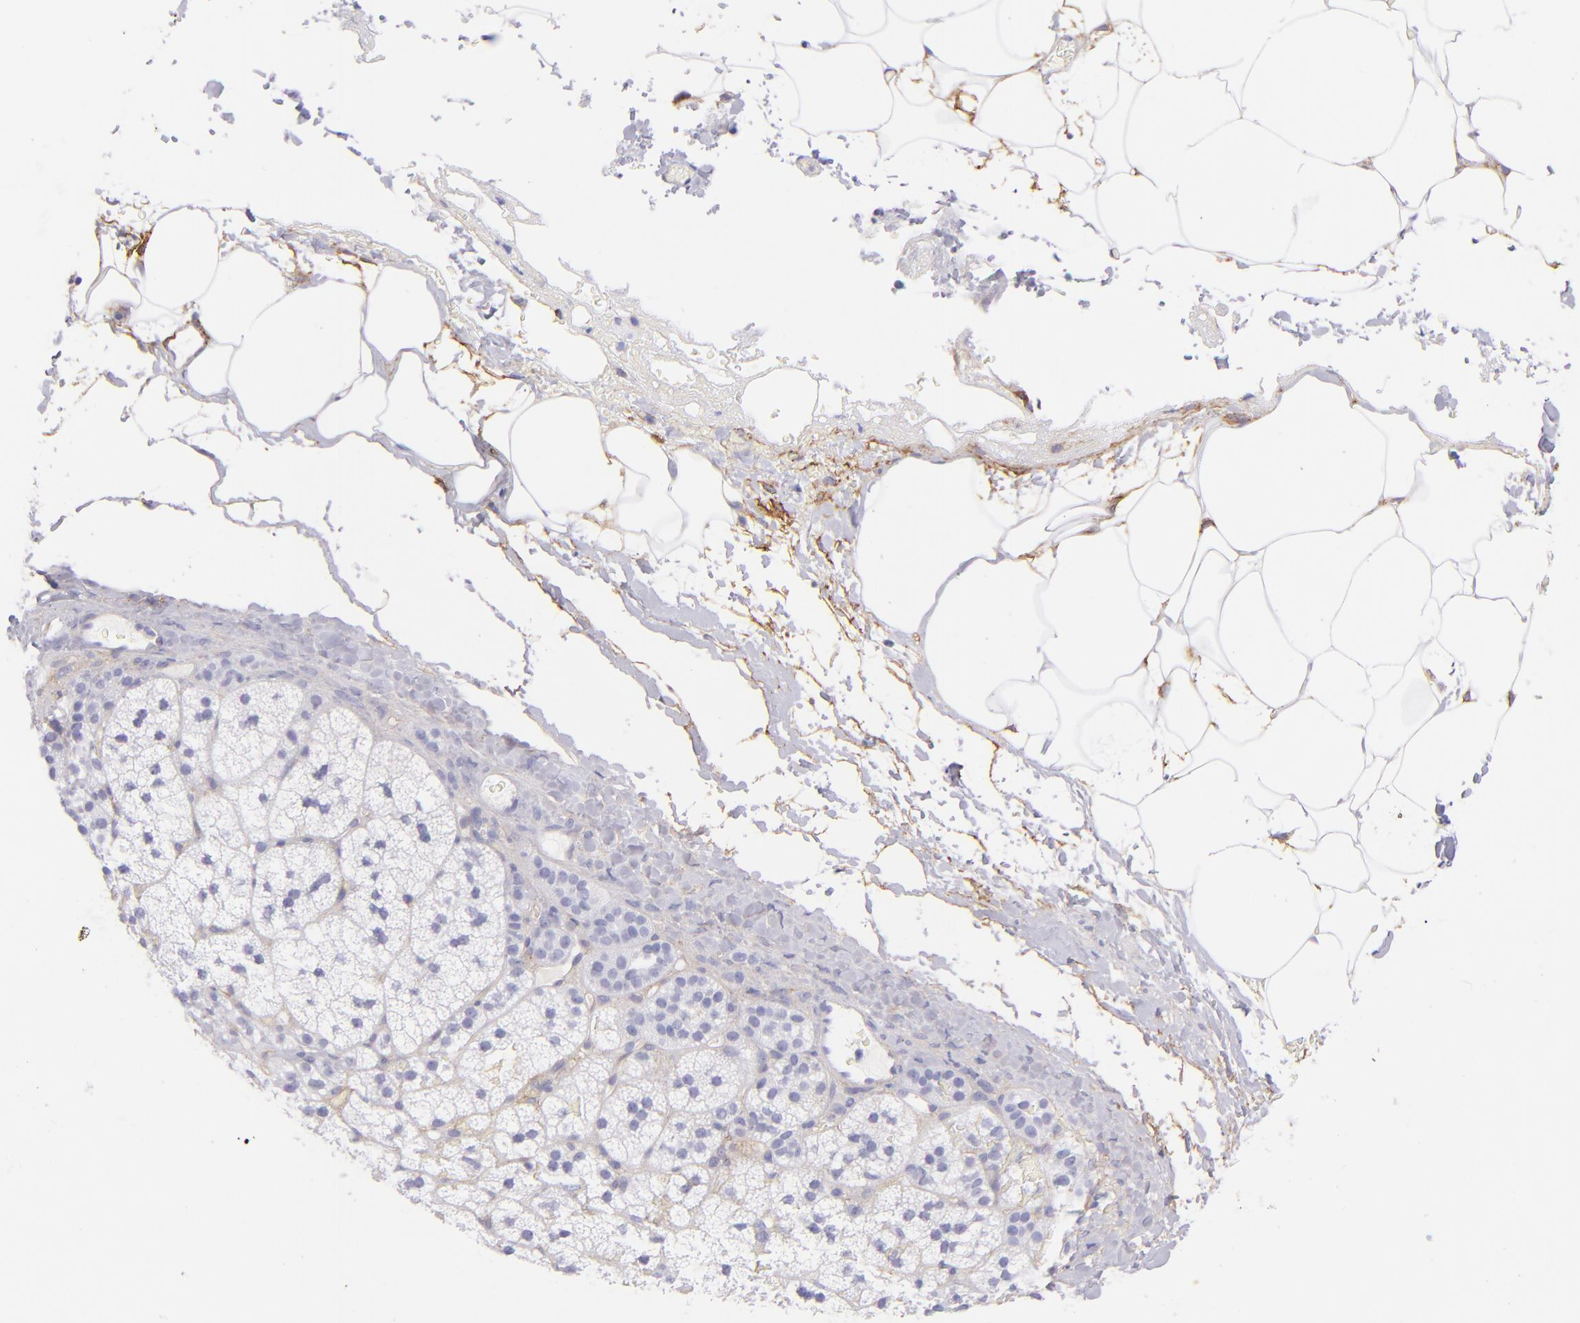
{"staining": {"intensity": "negative", "quantity": "none", "location": "none"}, "tissue": "adrenal gland", "cell_type": "Glandular cells", "image_type": "normal", "snomed": [{"axis": "morphology", "description": "Normal tissue, NOS"}, {"axis": "topography", "description": "Adrenal gland"}], "caption": "Benign adrenal gland was stained to show a protein in brown. There is no significant expression in glandular cells. The staining is performed using DAB (3,3'-diaminobenzidine) brown chromogen with nuclei counter-stained in using hematoxylin.", "gene": "CD81", "patient": {"sex": "male", "age": 35}}